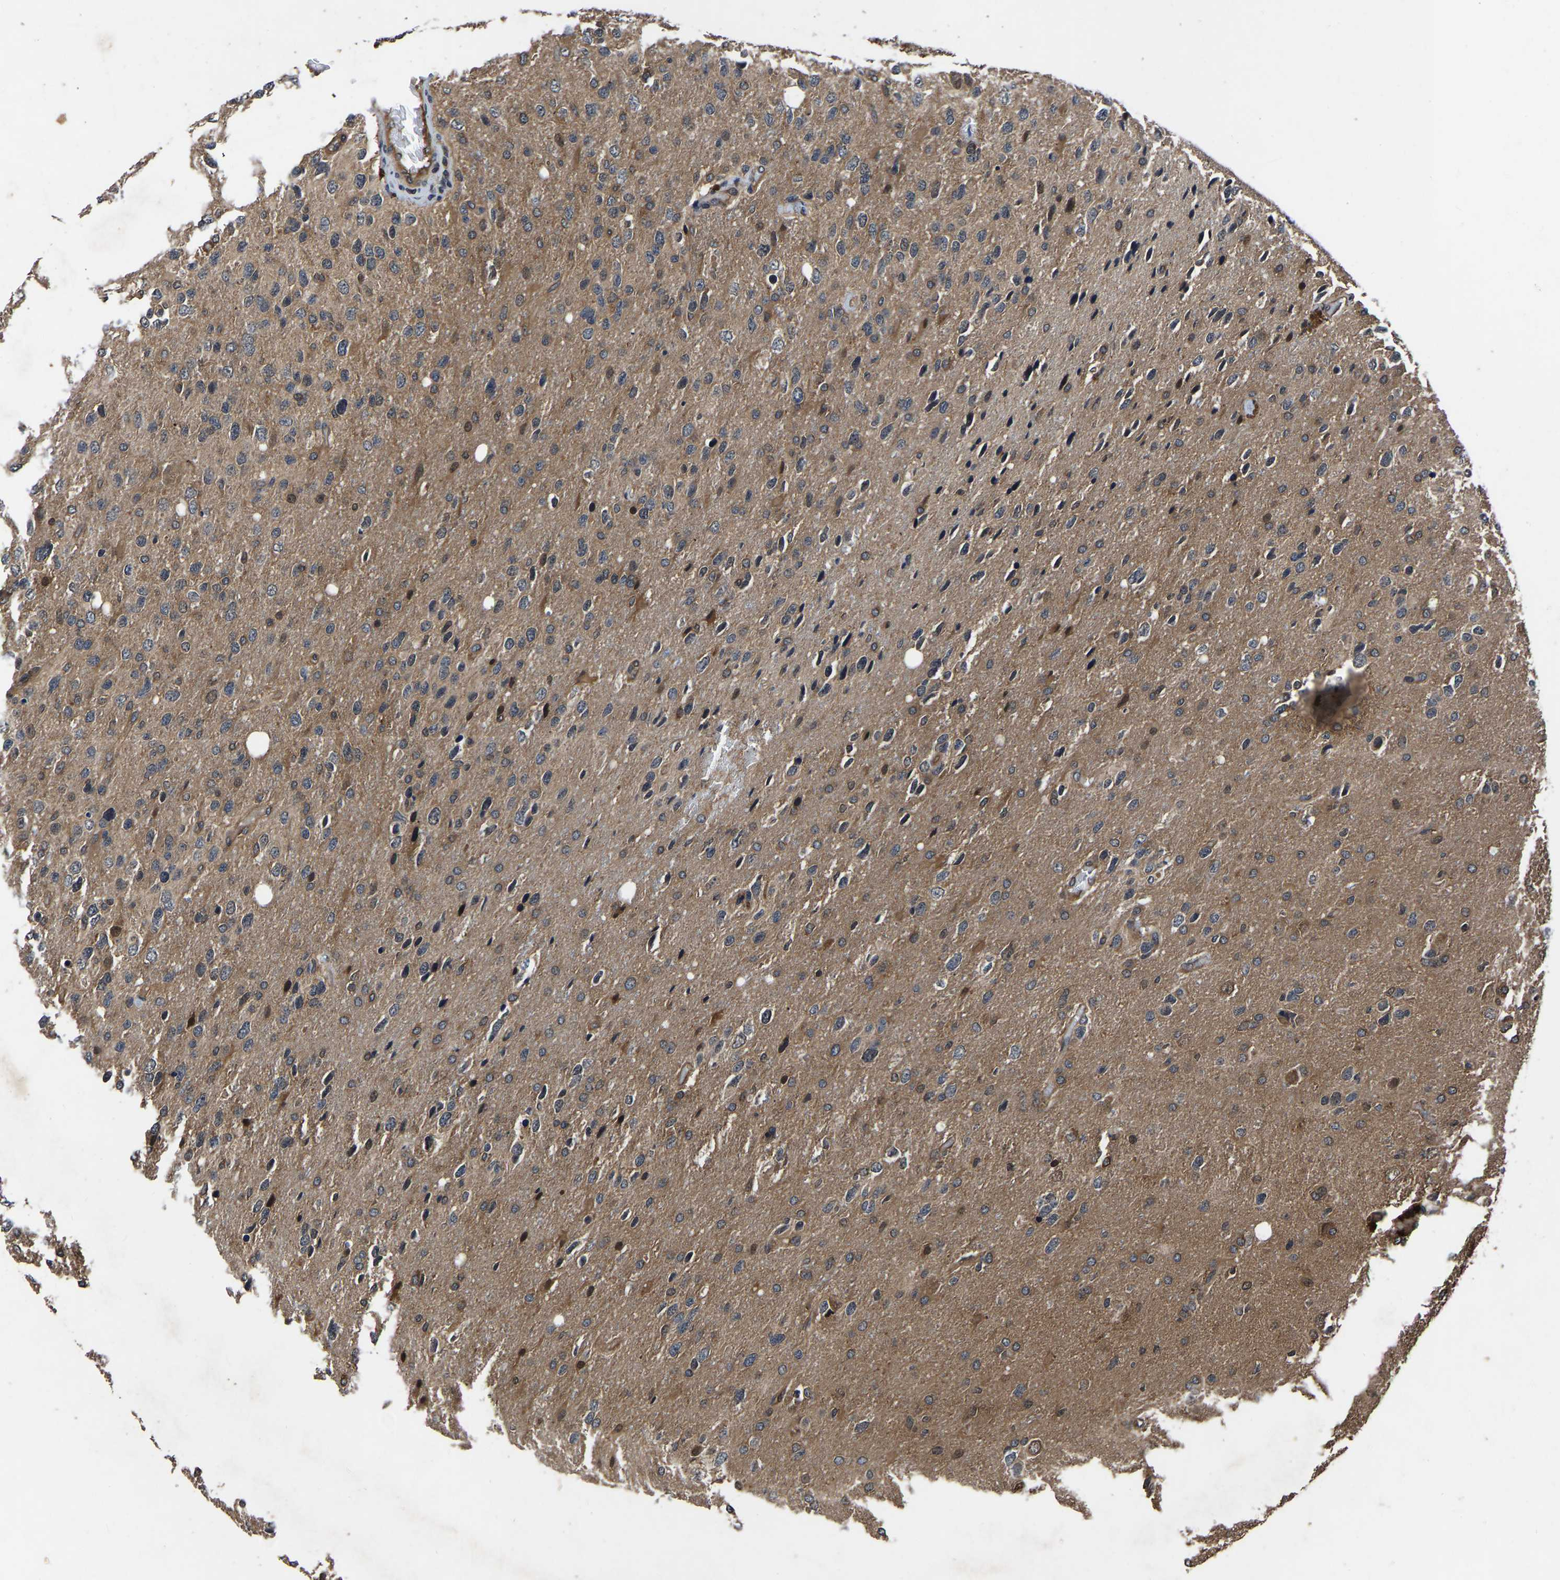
{"staining": {"intensity": "moderate", "quantity": ">75%", "location": "cytoplasmic/membranous"}, "tissue": "glioma", "cell_type": "Tumor cells", "image_type": "cancer", "snomed": [{"axis": "morphology", "description": "Glioma, malignant, High grade"}, {"axis": "topography", "description": "Brain"}], "caption": "This histopathology image exhibits IHC staining of human malignant high-grade glioma, with medium moderate cytoplasmic/membranous staining in about >75% of tumor cells.", "gene": "FGD5", "patient": {"sex": "female", "age": 58}}